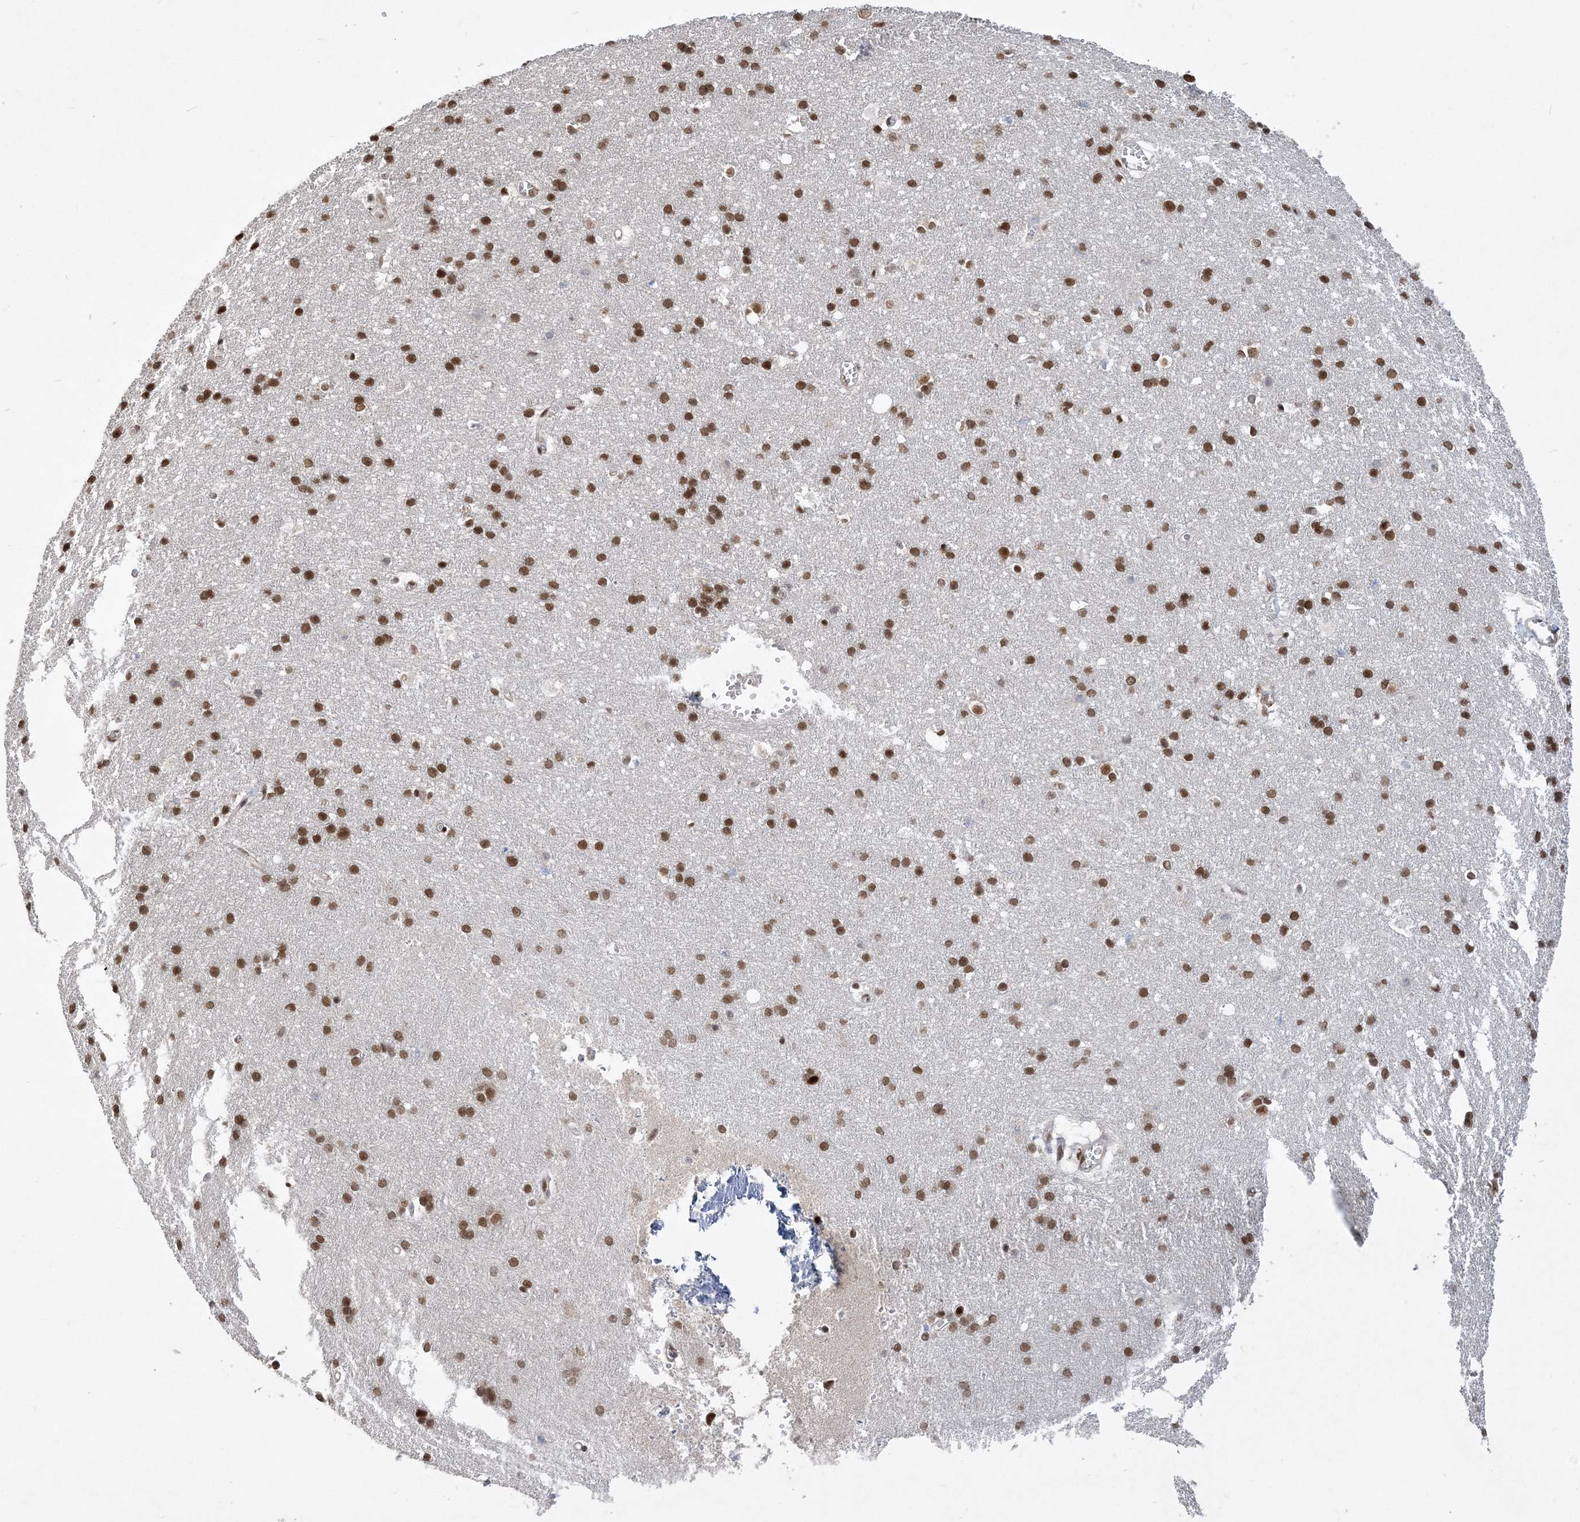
{"staining": {"intensity": "weak", "quantity": "<25%", "location": "nuclear"}, "tissue": "cerebral cortex", "cell_type": "Endothelial cells", "image_type": "normal", "snomed": [{"axis": "morphology", "description": "Normal tissue, NOS"}, {"axis": "topography", "description": "Cerebral cortex"}], "caption": "Protein analysis of unremarkable cerebral cortex exhibits no significant positivity in endothelial cells.", "gene": "WAC", "patient": {"sex": "male", "age": 54}}